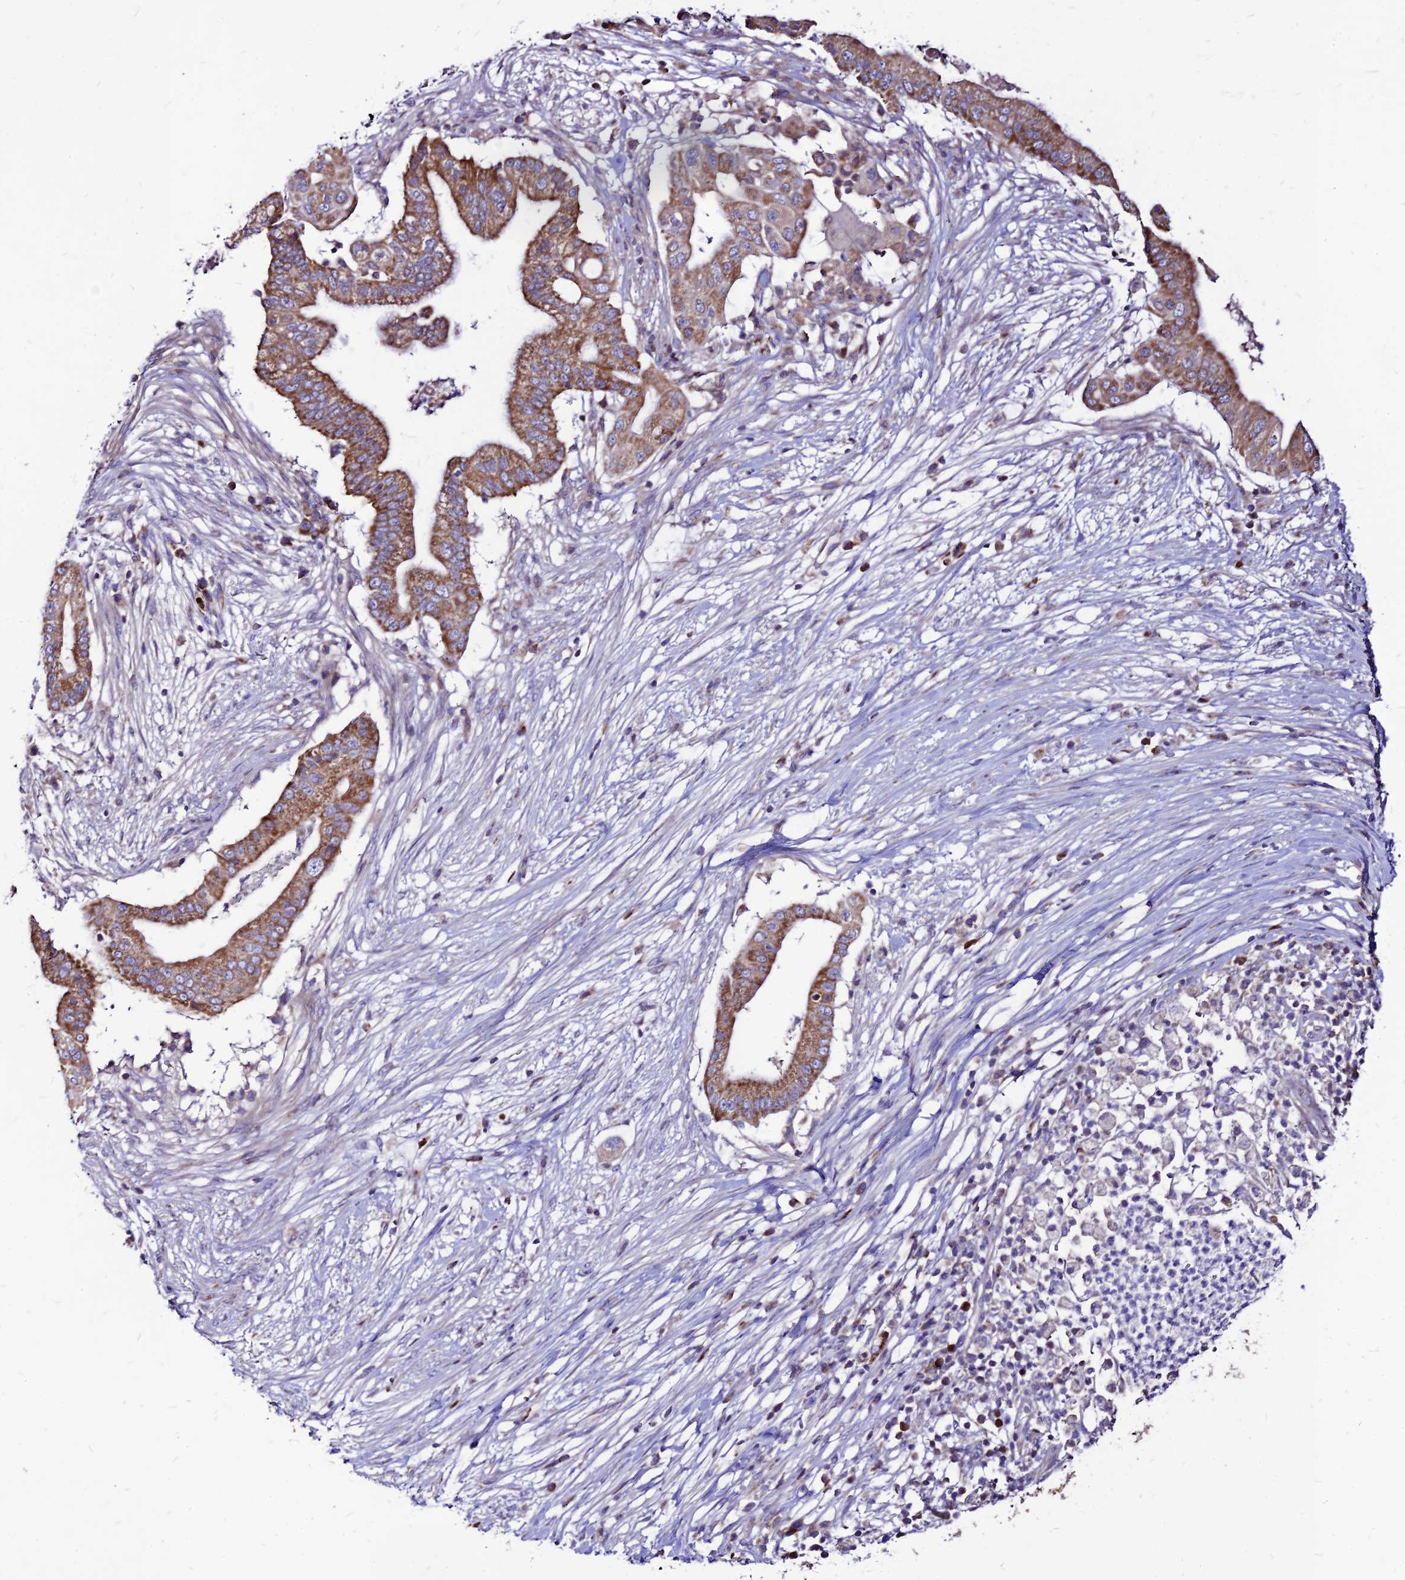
{"staining": {"intensity": "moderate", "quantity": ">75%", "location": "cytoplasmic/membranous"}, "tissue": "pancreatic cancer", "cell_type": "Tumor cells", "image_type": "cancer", "snomed": [{"axis": "morphology", "description": "Adenocarcinoma, NOS"}, {"axis": "topography", "description": "Pancreas"}], "caption": "This micrograph shows IHC staining of human pancreatic cancer, with medium moderate cytoplasmic/membranous staining in about >75% of tumor cells.", "gene": "ECI1", "patient": {"sex": "male", "age": 68}}